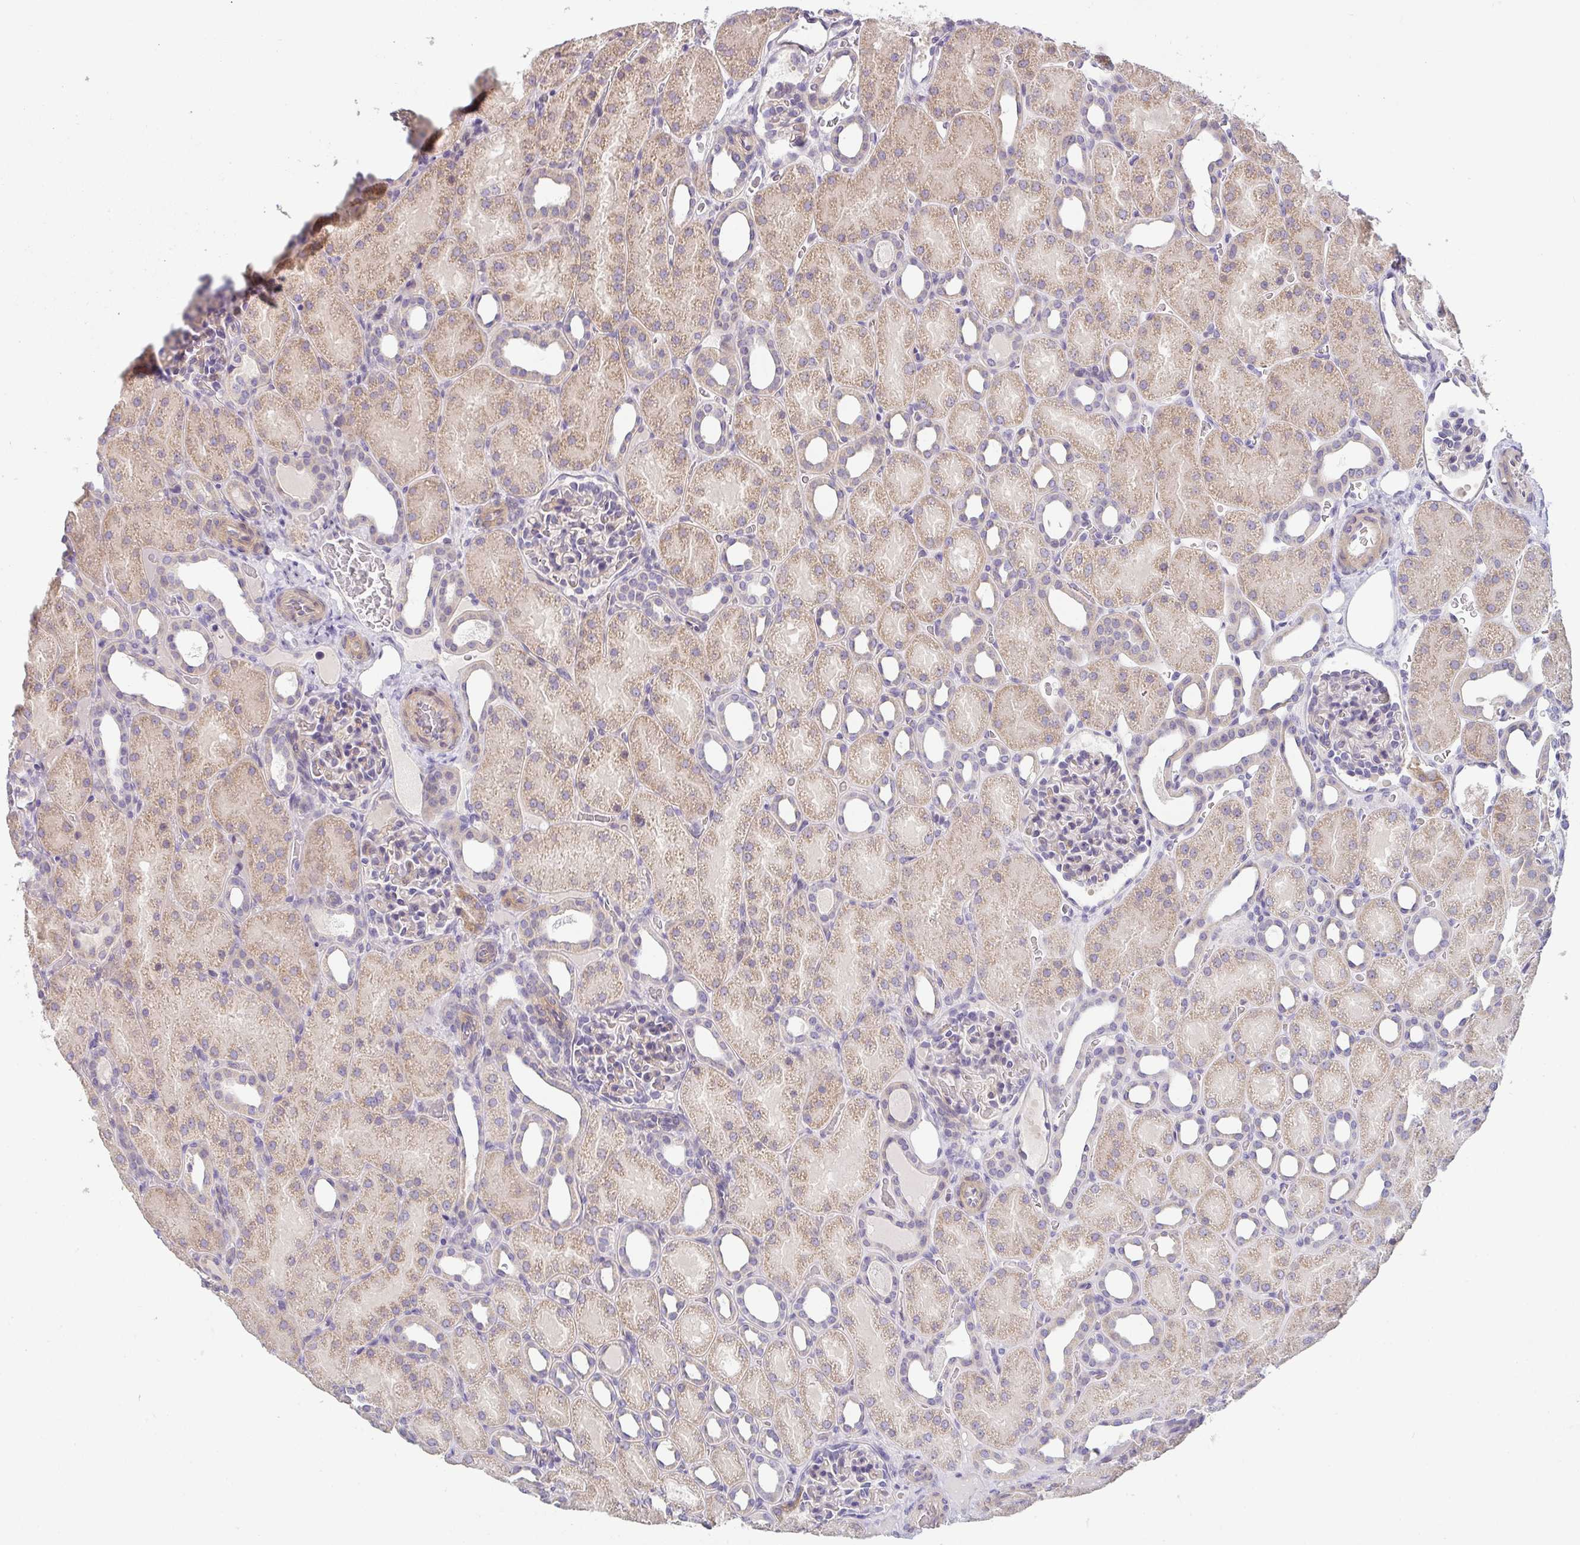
{"staining": {"intensity": "weak", "quantity": "25%-75%", "location": "cytoplasmic/membranous"}, "tissue": "kidney", "cell_type": "Cells in glomeruli", "image_type": "normal", "snomed": [{"axis": "morphology", "description": "Normal tissue, NOS"}, {"axis": "topography", "description": "Kidney"}], "caption": "There is low levels of weak cytoplasmic/membranous expression in cells in glomeruli of benign kidney, as demonstrated by immunohistochemical staining (brown color).", "gene": "FILIP1", "patient": {"sex": "male", "age": 2}}